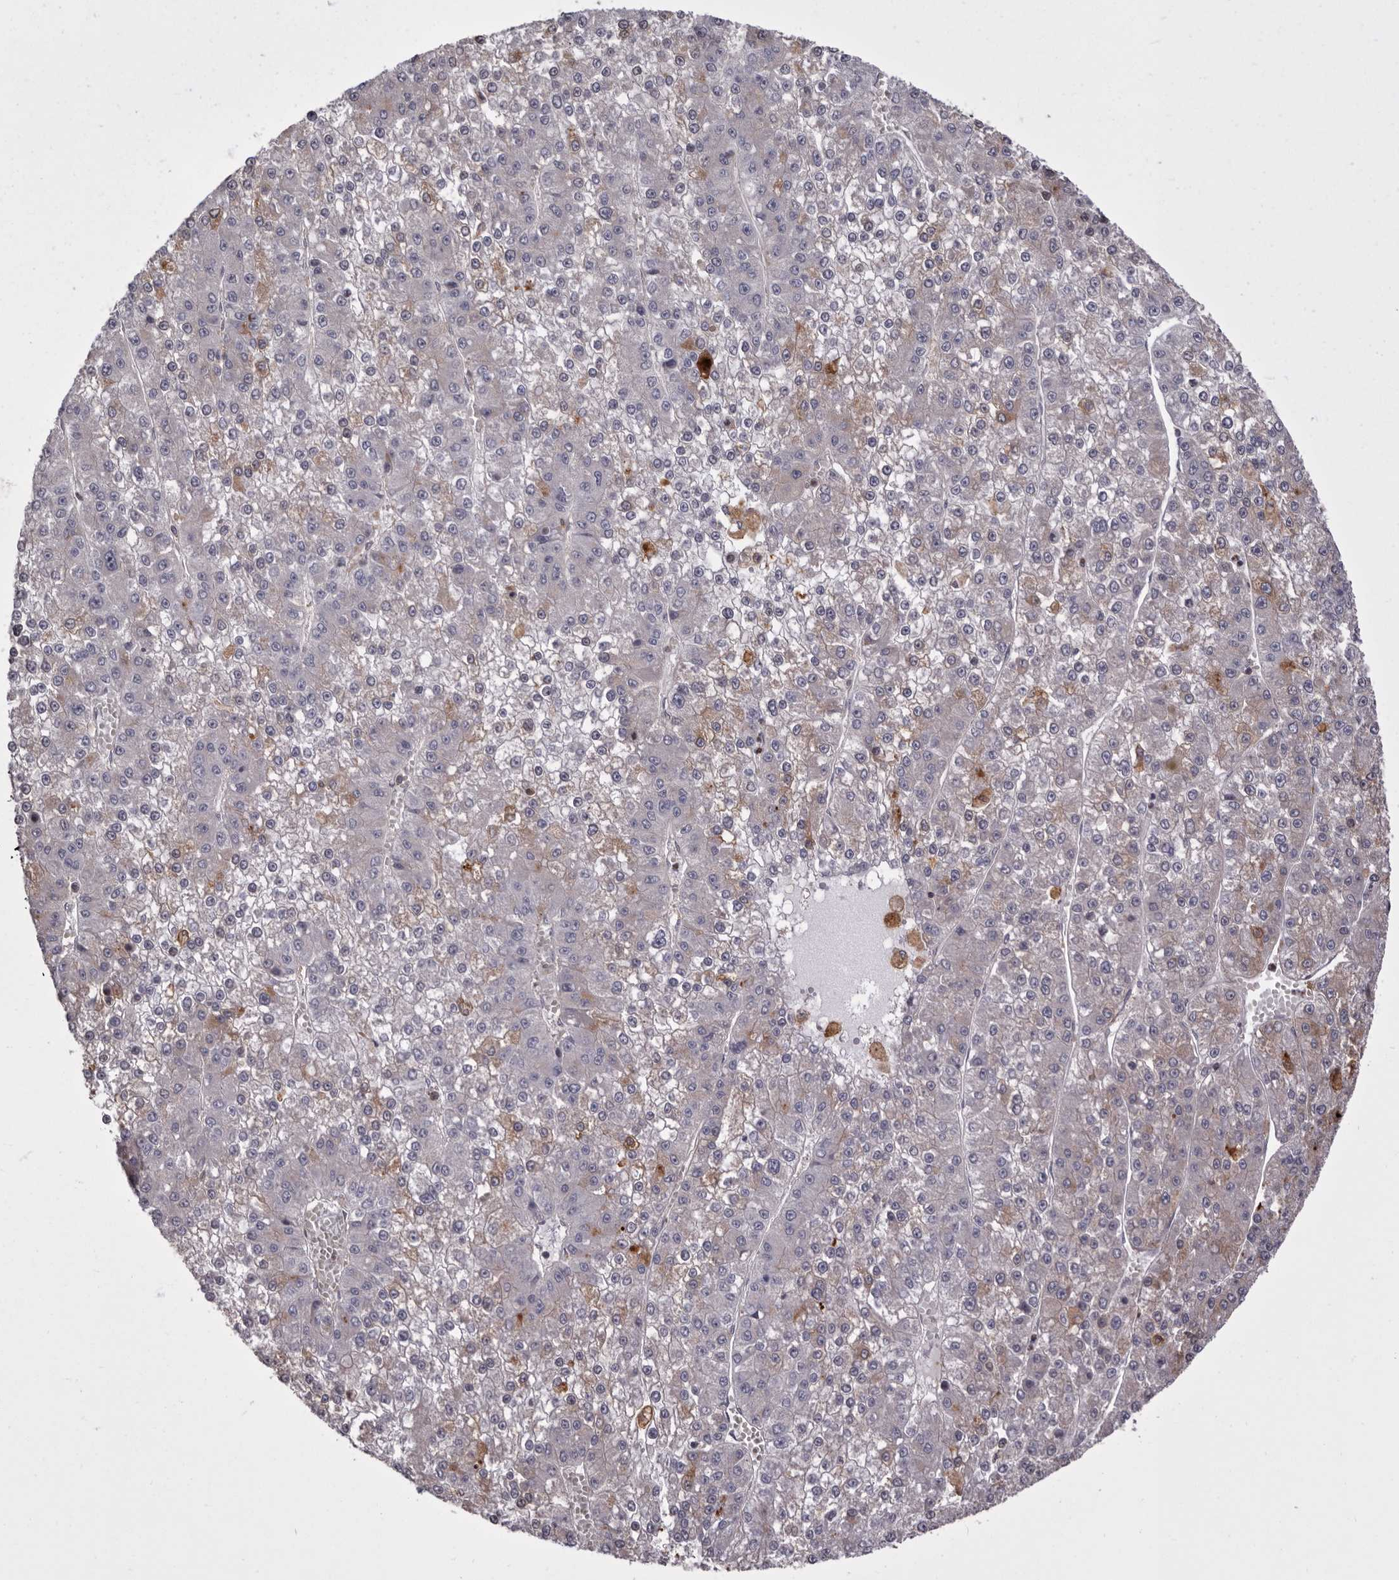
{"staining": {"intensity": "weak", "quantity": "<25%", "location": "cytoplasmic/membranous"}, "tissue": "liver cancer", "cell_type": "Tumor cells", "image_type": "cancer", "snomed": [{"axis": "morphology", "description": "Carcinoma, Hepatocellular, NOS"}, {"axis": "topography", "description": "Liver"}], "caption": "Immunohistochemistry of human liver cancer exhibits no staining in tumor cells.", "gene": "FGFR4", "patient": {"sex": "female", "age": 73}}